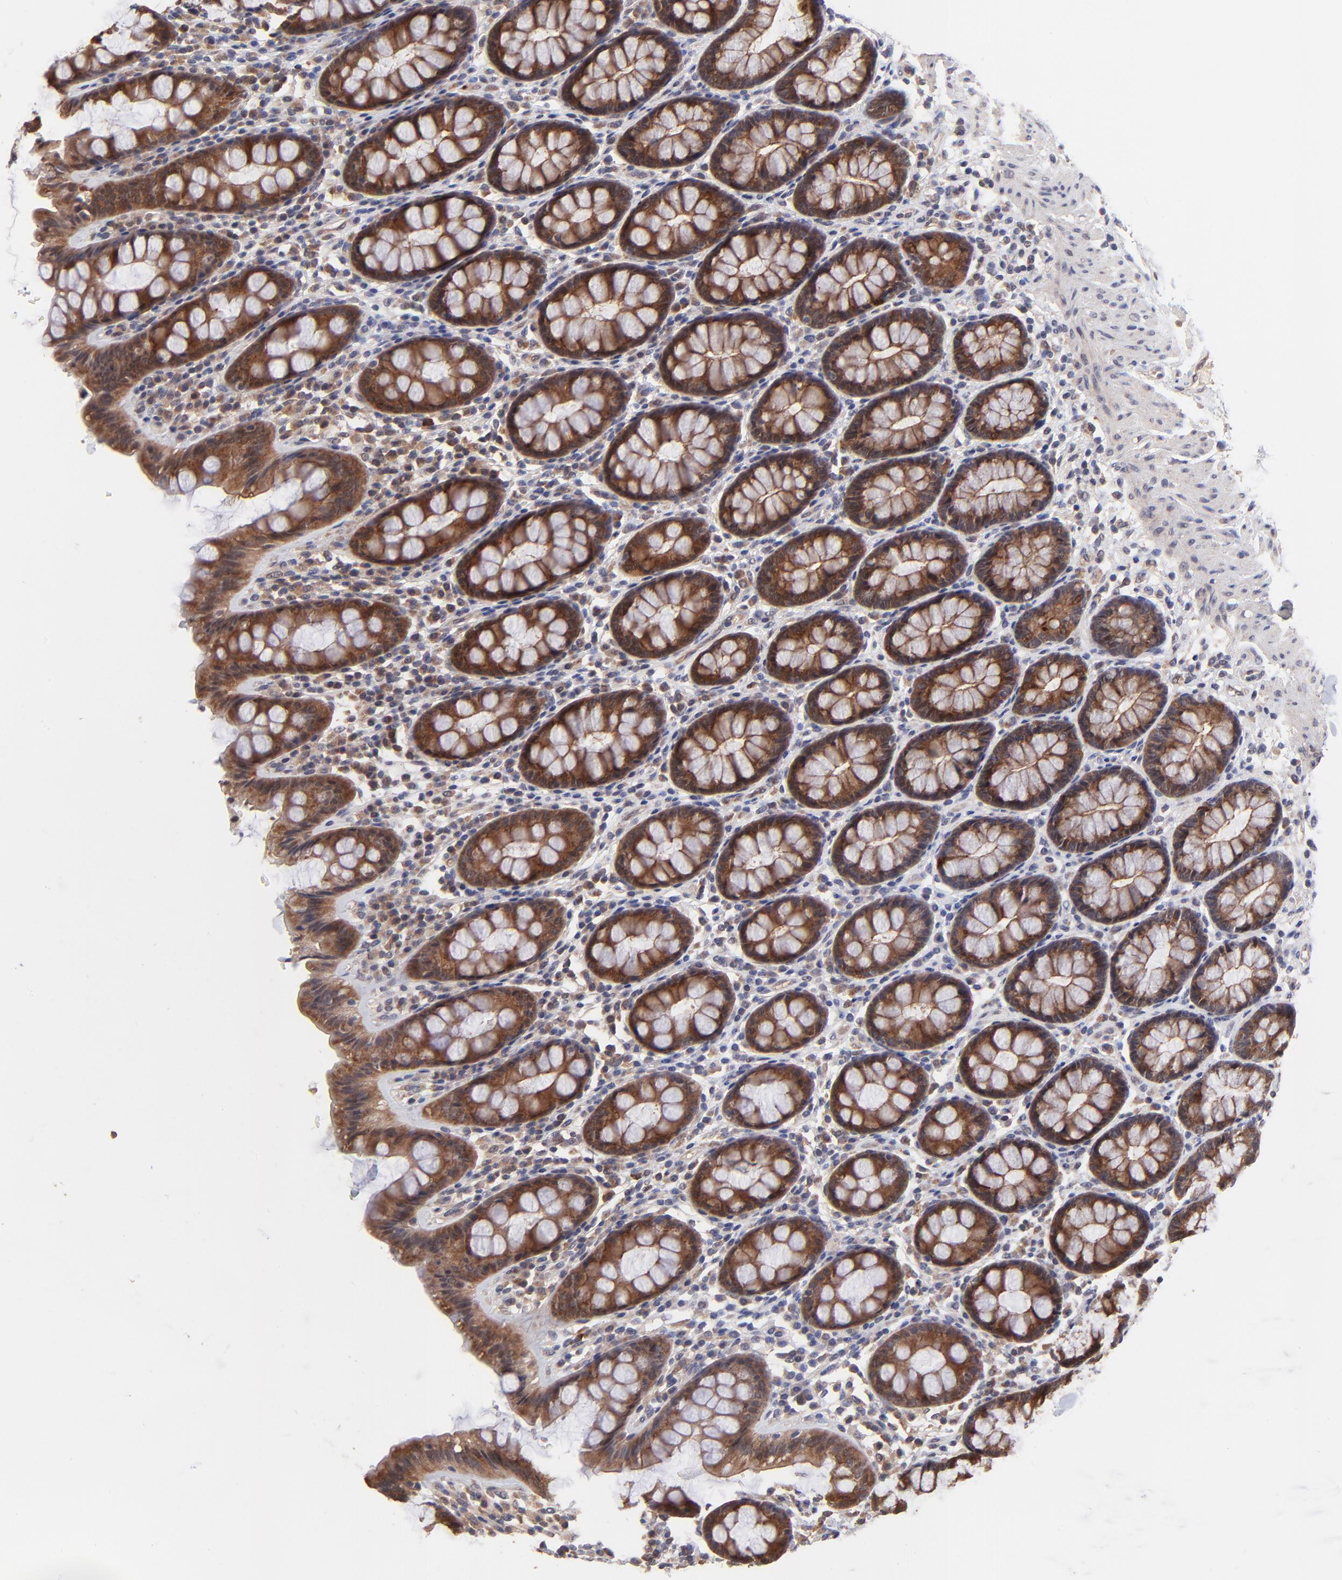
{"staining": {"intensity": "strong", "quantity": ">75%", "location": "cytoplasmic/membranous"}, "tissue": "rectum", "cell_type": "Glandular cells", "image_type": "normal", "snomed": [{"axis": "morphology", "description": "Normal tissue, NOS"}, {"axis": "topography", "description": "Rectum"}], "caption": "The immunohistochemical stain shows strong cytoplasmic/membranous positivity in glandular cells of benign rectum. Nuclei are stained in blue.", "gene": "BAIAP2L2", "patient": {"sex": "male", "age": 92}}